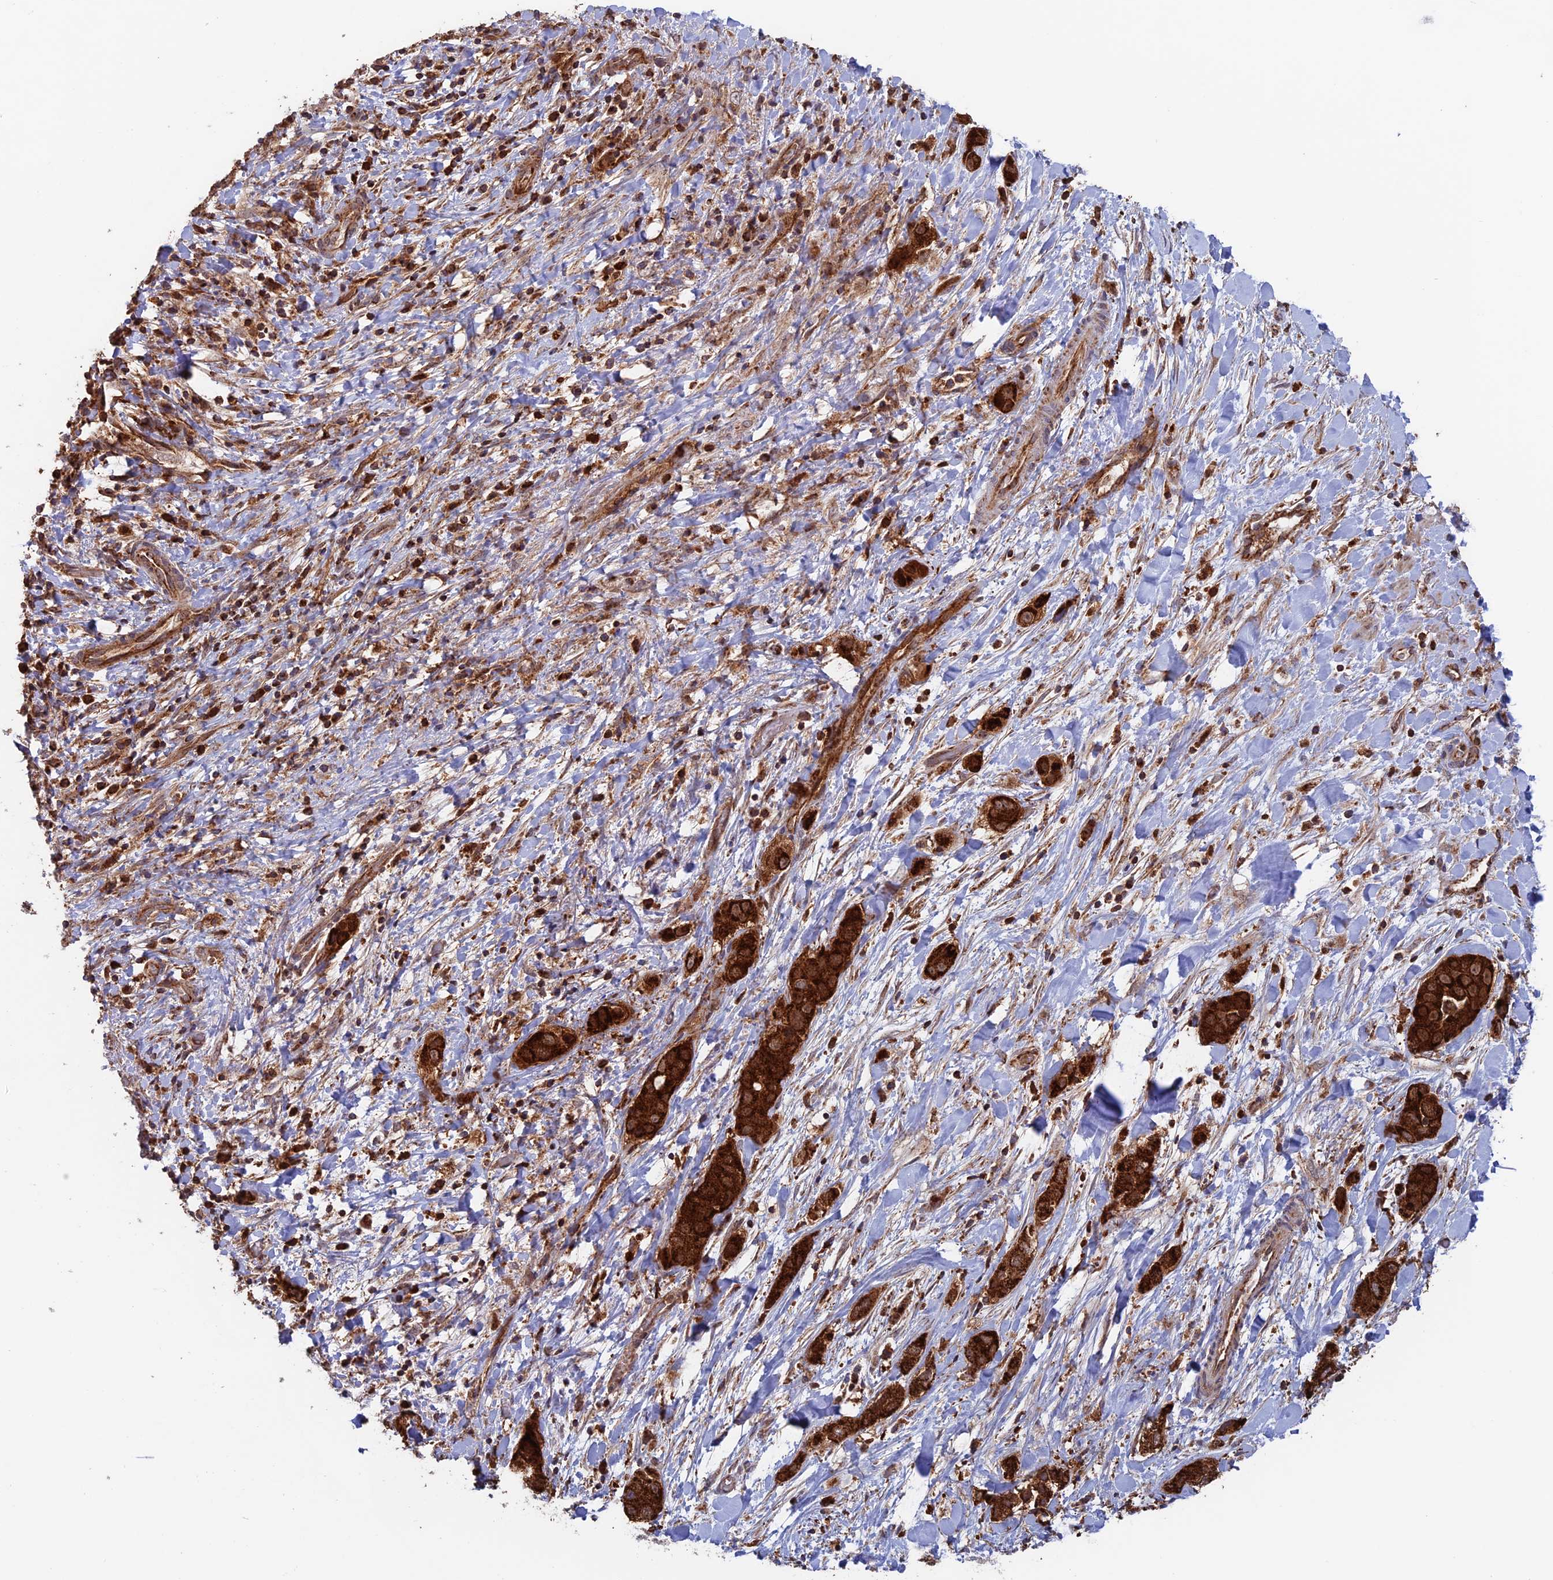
{"staining": {"intensity": "strong", "quantity": ">75%", "location": "cytoplasmic/membranous"}, "tissue": "liver cancer", "cell_type": "Tumor cells", "image_type": "cancer", "snomed": [{"axis": "morphology", "description": "Cholangiocarcinoma"}, {"axis": "topography", "description": "Liver"}], "caption": "IHC (DAB) staining of liver cancer shows strong cytoplasmic/membranous protein positivity in about >75% of tumor cells.", "gene": "DTYMK", "patient": {"sex": "female", "age": 52}}